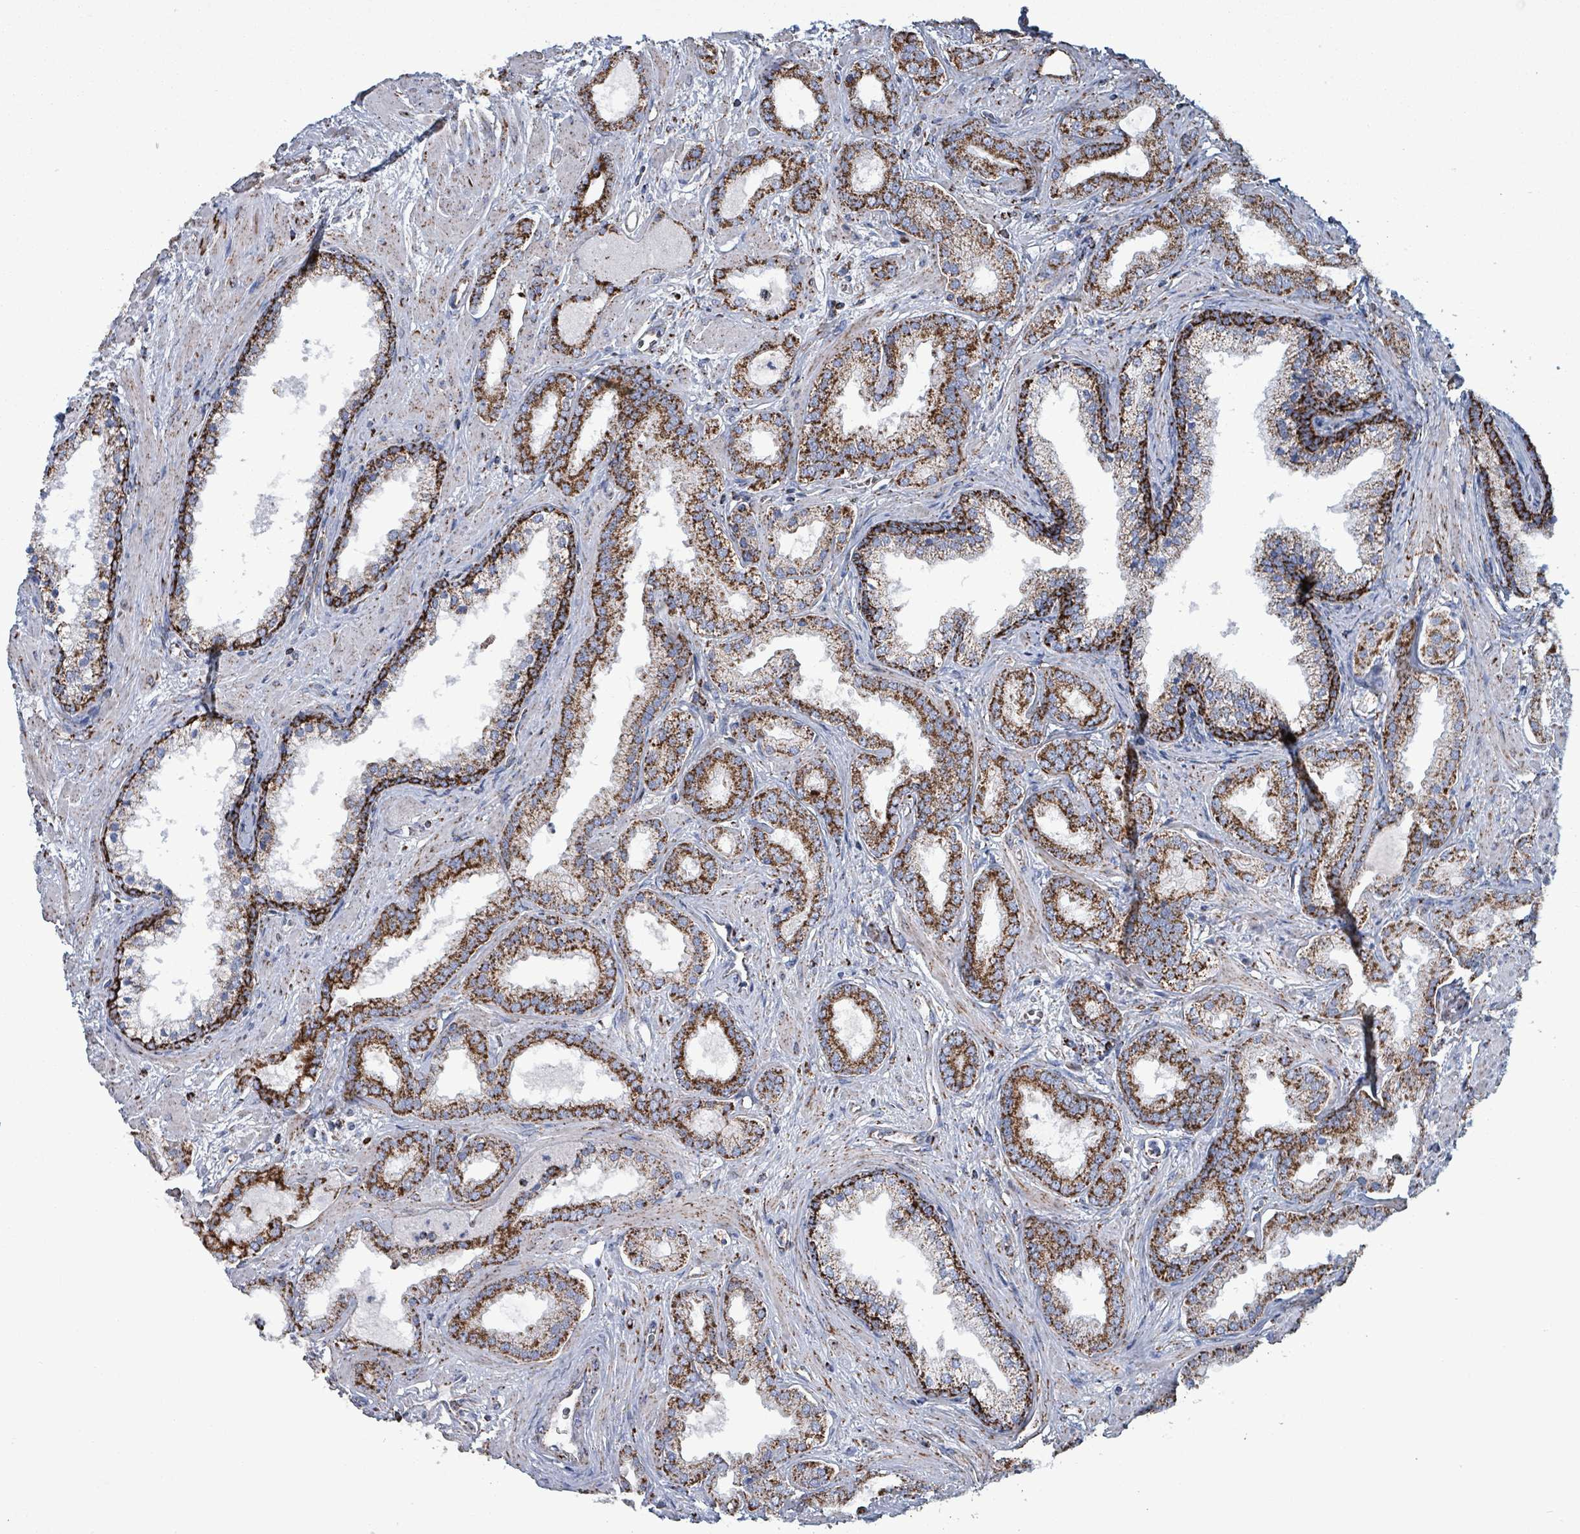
{"staining": {"intensity": "strong", "quantity": ">75%", "location": "cytoplasmic/membranous"}, "tissue": "prostate cancer", "cell_type": "Tumor cells", "image_type": "cancer", "snomed": [{"axis": "morphology", "description": "Adenocarcinoma, High grade"}, {"axis": "topography", "description": "Prostate"}], "caption": "About >75% of tumor cells in human prostate high-grade adenocarcinoma exhibit strong cytoplasmic/membranous protein expression as visualized by brown immunohistochemical staining.", "gene": "IDH3B", "patient": {"sex": "male", "age": 64}}